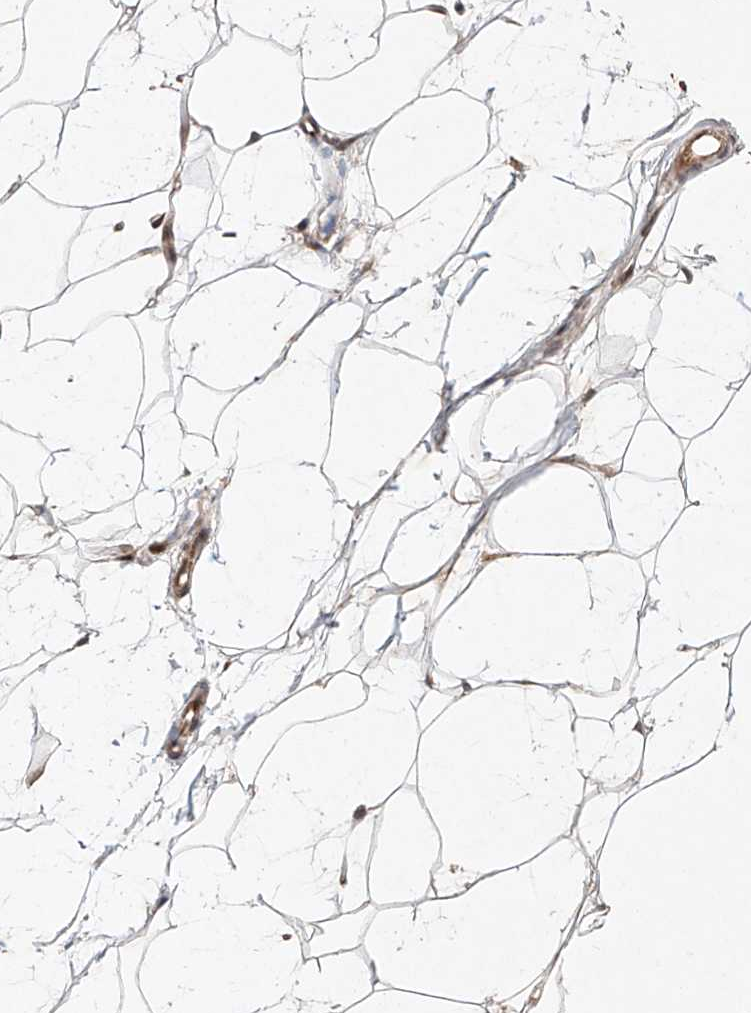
{"staining": {"intensity": "moderate", "quantity": ">75%", "location": "nuclear"}, "tissue": "adipose tissue", "cell_type": "Adipocytes", "image_type": "normal", "snomed": [{"axis": "morphology", "description": "Normal tissue, NOS"}, {"axis": "topography", "description": "Breast"}], "caption": "A histopathology image showing moderate nuclear staining in approximately >75% of adipocytes in unremarkable adipose tissue, as visualized by brown immunohistochemical staining.", "gene": "AFG1L", "patient": {"sex": "female", "age": 23}}